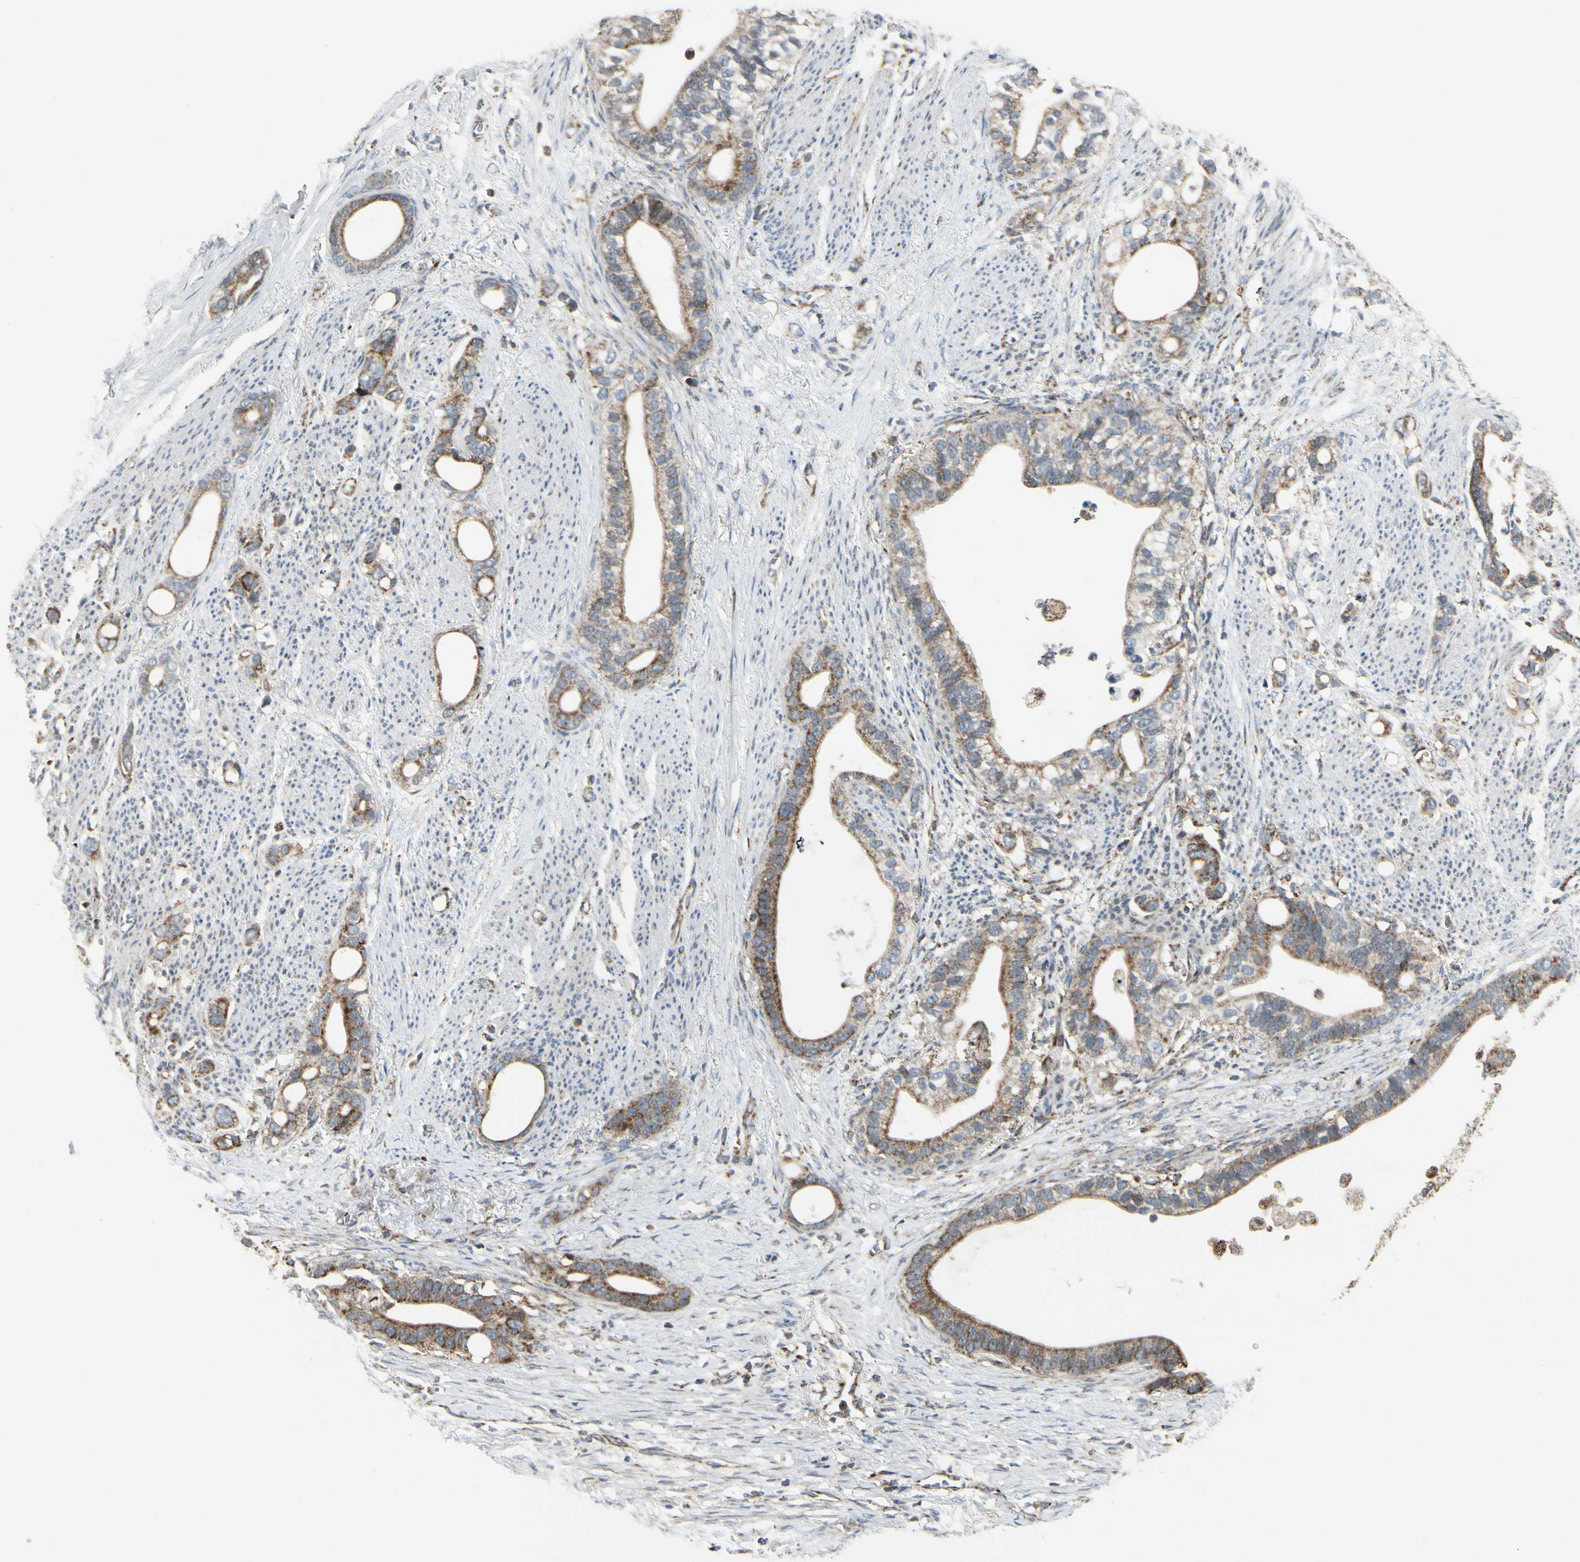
{"staining": {"intensity": "strong", "quantity": ">75%", "location": "cytoplasmic/membranous"}, "tissue": "stomach cancer", "cell_type": "Tumor cells", "image_type": "cancer", "snomed": [{"axis": "morphology", "description": "Adenocarcinoma, NOS"}, {"axis": "topography", "description": "Stomach"}], "caption": "Immunohistochemistry (IHC) photomicrograph of human stomach cancer stained for a protein (brown), which displays high levels of strong cytoplasmic/membranous positivity in about >75% of tumor cells.", "gene": "ANKS6", "patient": {"sex": "female", "age": 75}}